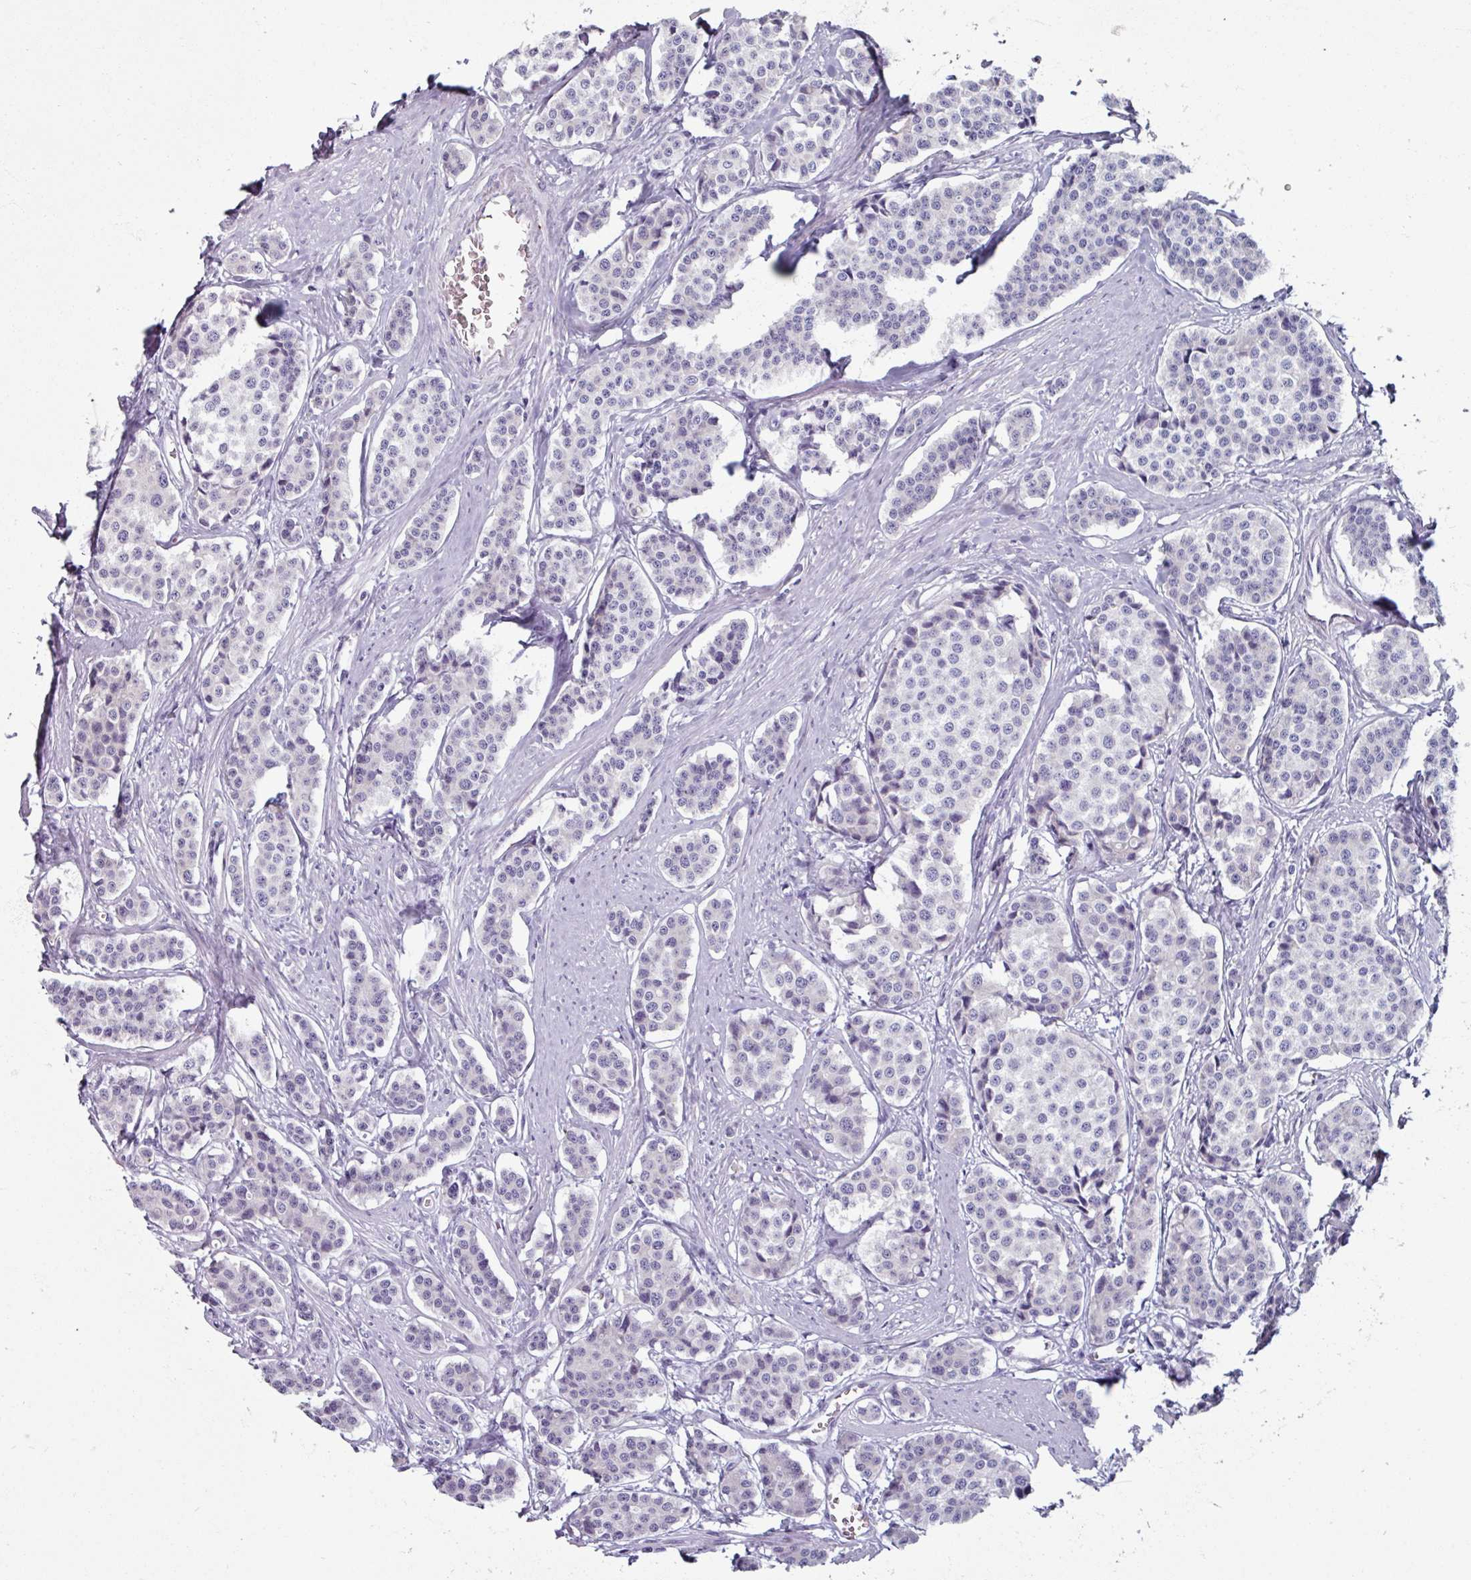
{"staining": {"intensity": "negative", "quantity": "none", "location": "none"}, "tissue": "carcinoid", "cell_type": "Tumor cells", "image_type": "cancer", "snomed": [{"axis": "morphology", "description": "Carcinoid, malignant, NOS"}, {"axis": "topography", "description": "Small intestine"}], "caption": "The image reveals no significant positivity in tumor cells of carcinoid. (Stains: DAB (3,3'-diaminobenzidine) immunohistochemistry (IHC) with hematoxylin counter stain, Microscopy: brightfield microscopy at high magnification).", "gene": "SMIM11", "patient": {"sex": "male", "age": 60}}